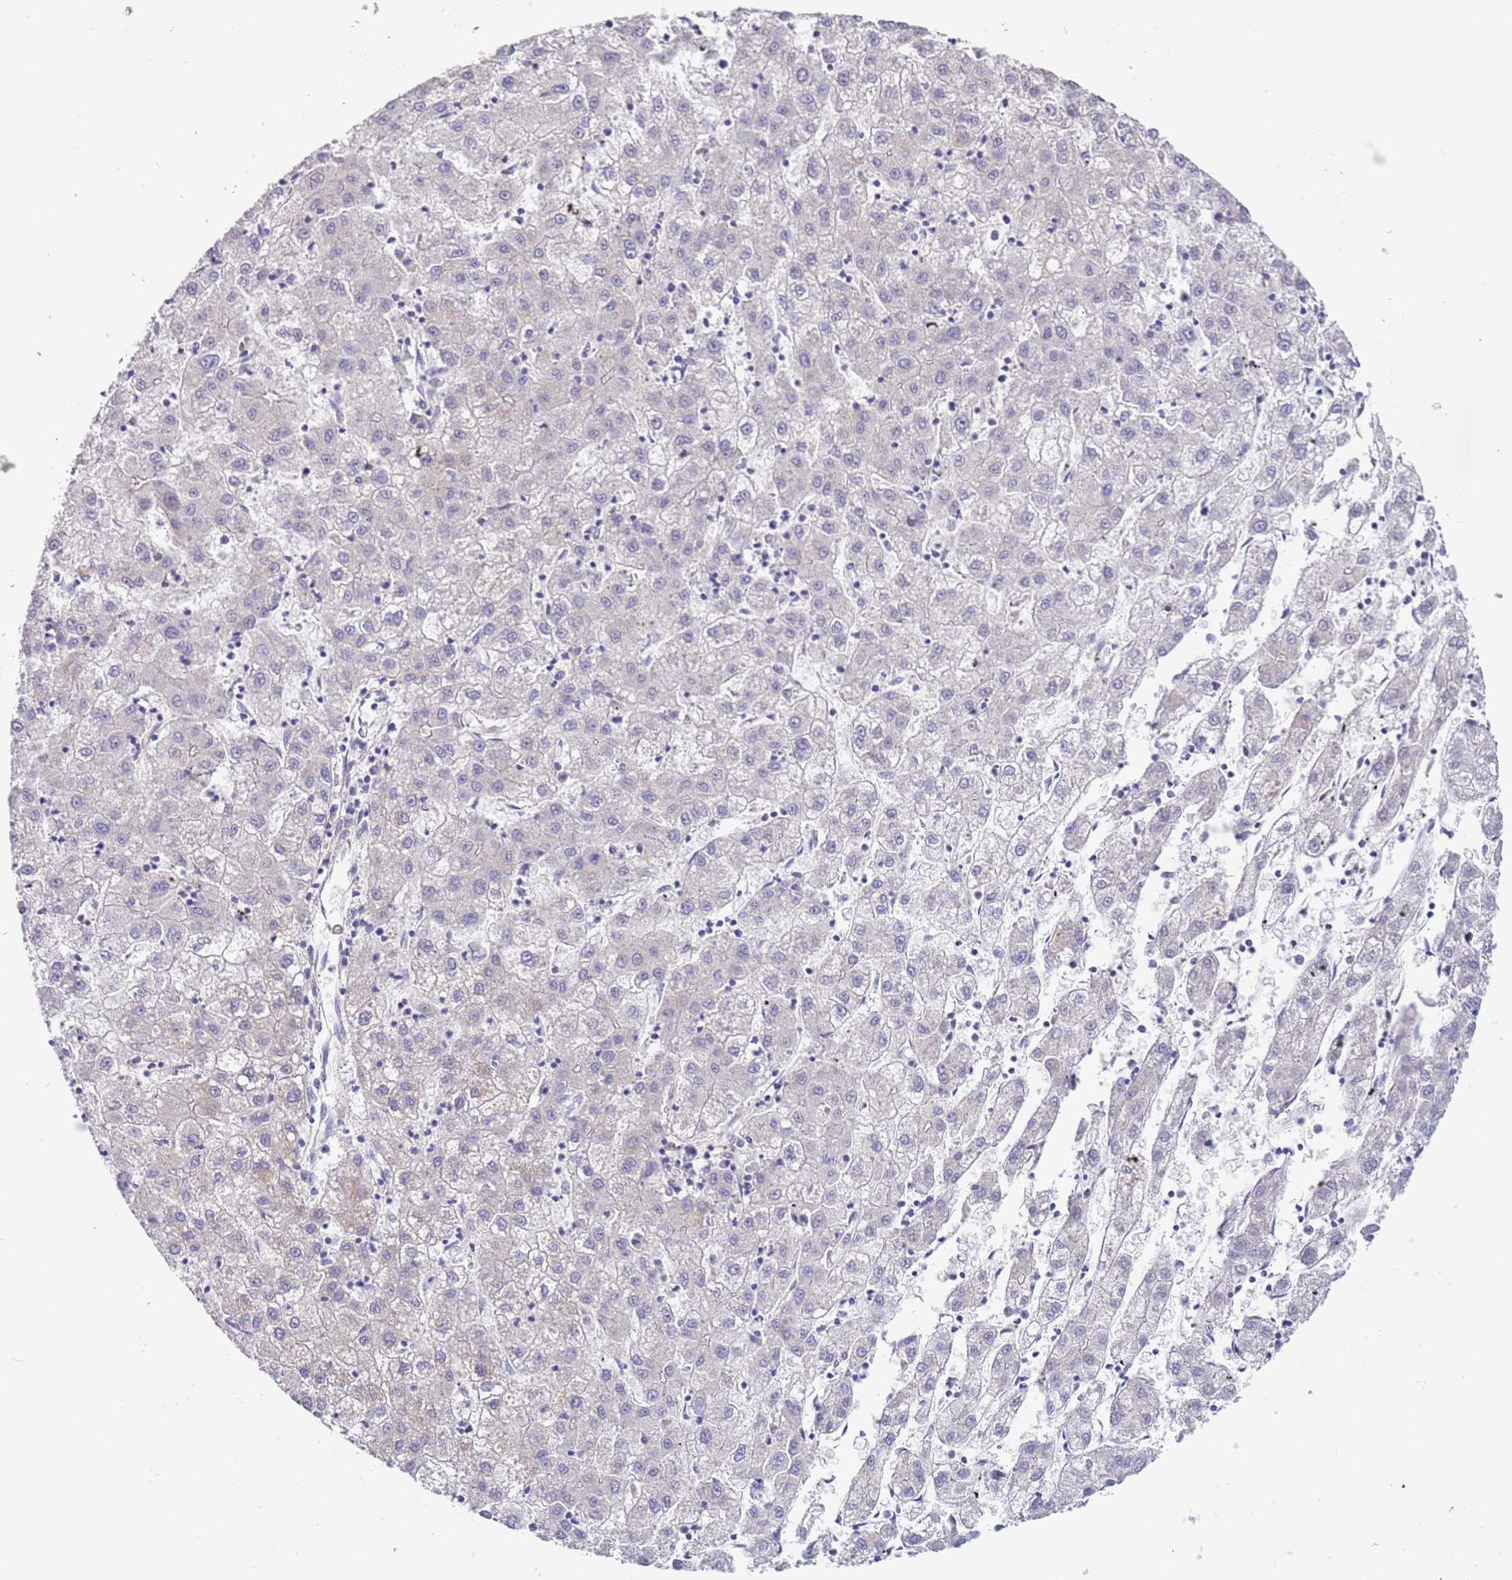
{"staining": {"intensity": "negative", "quantity": "none", "location": "none"}, "tissue": "liver cancer", "cell_type": "Tumor cells", "image_type": "cancer", "snomed": [{"axis": "morphology", "description": "Carcinoma, Hepatocellular, NOS"}, {"axis": "topography", "description": "Liver"}], "caption": "A high-resolution image shows immunohistochemistry (IHC) staining of hepatocellular carcinoma (liver), which demonstrates no significant positivity in tumor cells.", "gene": "SERINC3", "patient": {"sex": "male", "age": 72}}